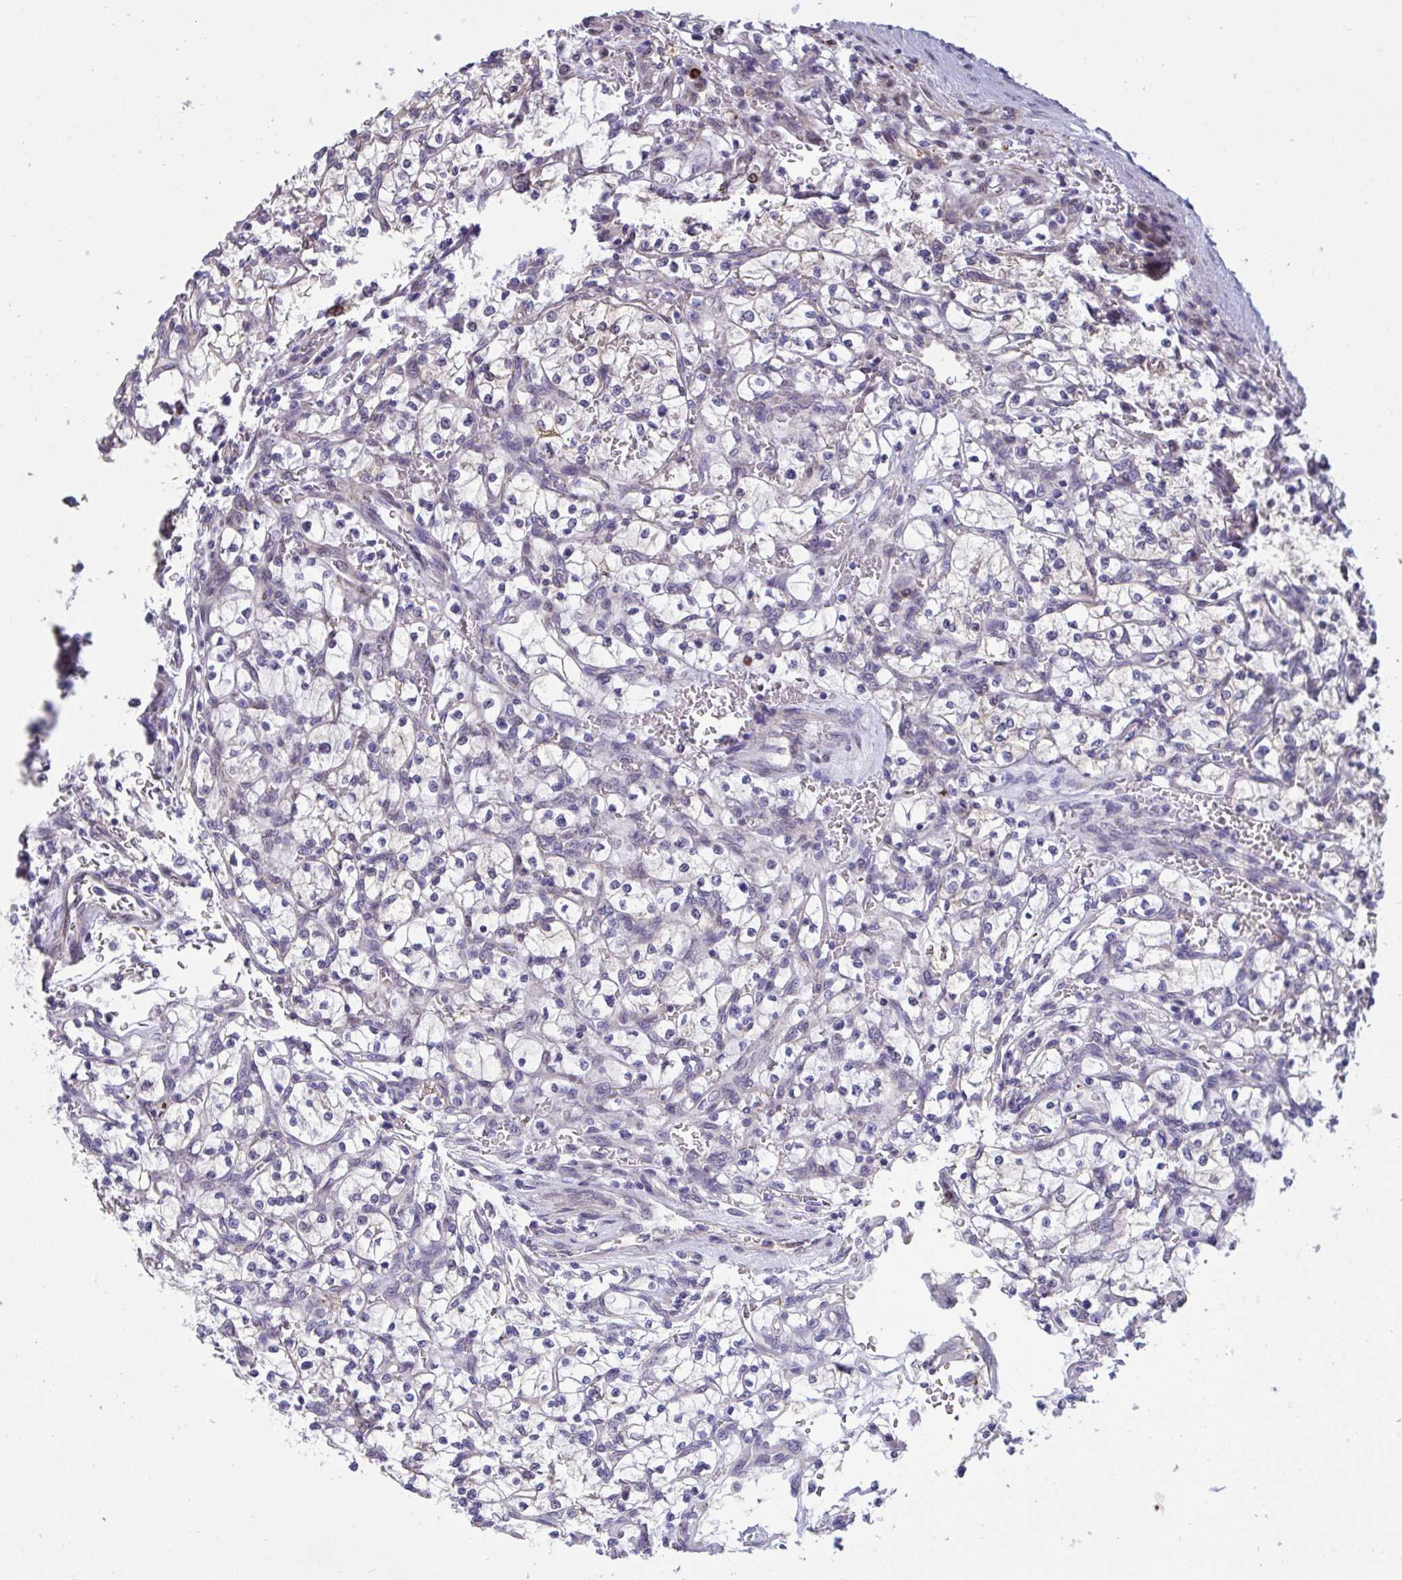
{"staining": {"intensity": "negative", "quantity": "none", "location": "none"}, "tissue": "renal cancer", "cell_type": "Tumor cells", "image_type": "cancer", "snomed": [{"axis": "morphology", "description": "Adenocarcinoma, NOS"}, {"axis": "topography", "description": "Kidney"}], "caption": "The image exhibits no significant expression in tumor cells of adenocarcinoma (renal).", "gene": "PELI2", "patient": {"sex": "female", "age": 64}}